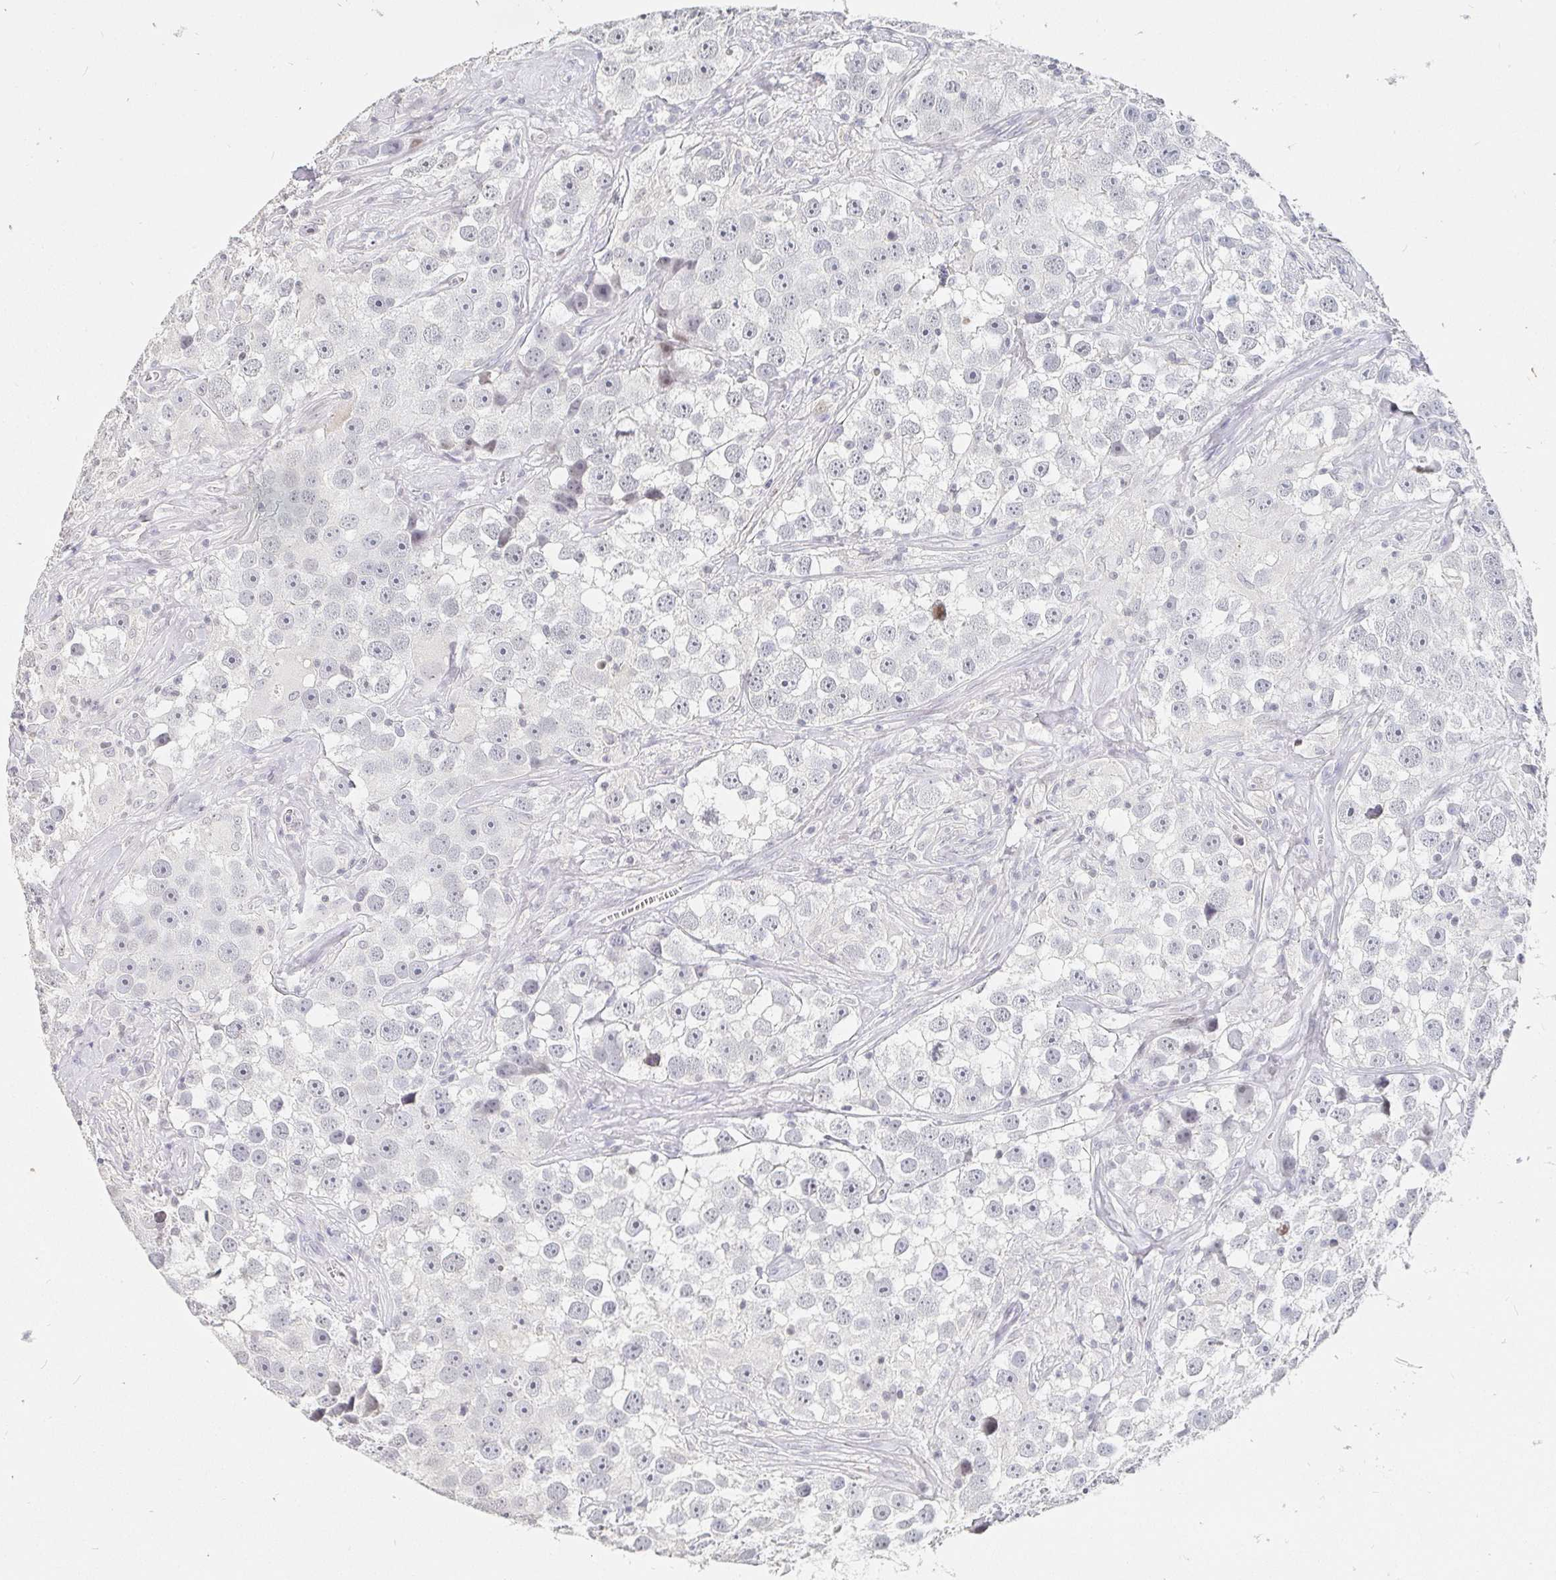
{"staining": {"intensity": "negative", "quantity": "none", "location": "none"}, "tissue": "testis cancer", "cell_type": "Tumor cells", "image_type": "cancer", "snomed": [{"axis": "morphology", "description": "Seminoma, NOS"}, {"axis": "topography", "description": "Testis"}], "caption": "This is an IHC histopathology image of human testis seminoma. There is no positivity in tumor cells.", "gene": "NME9", "patient": {"sex": "male", "age": 49}}